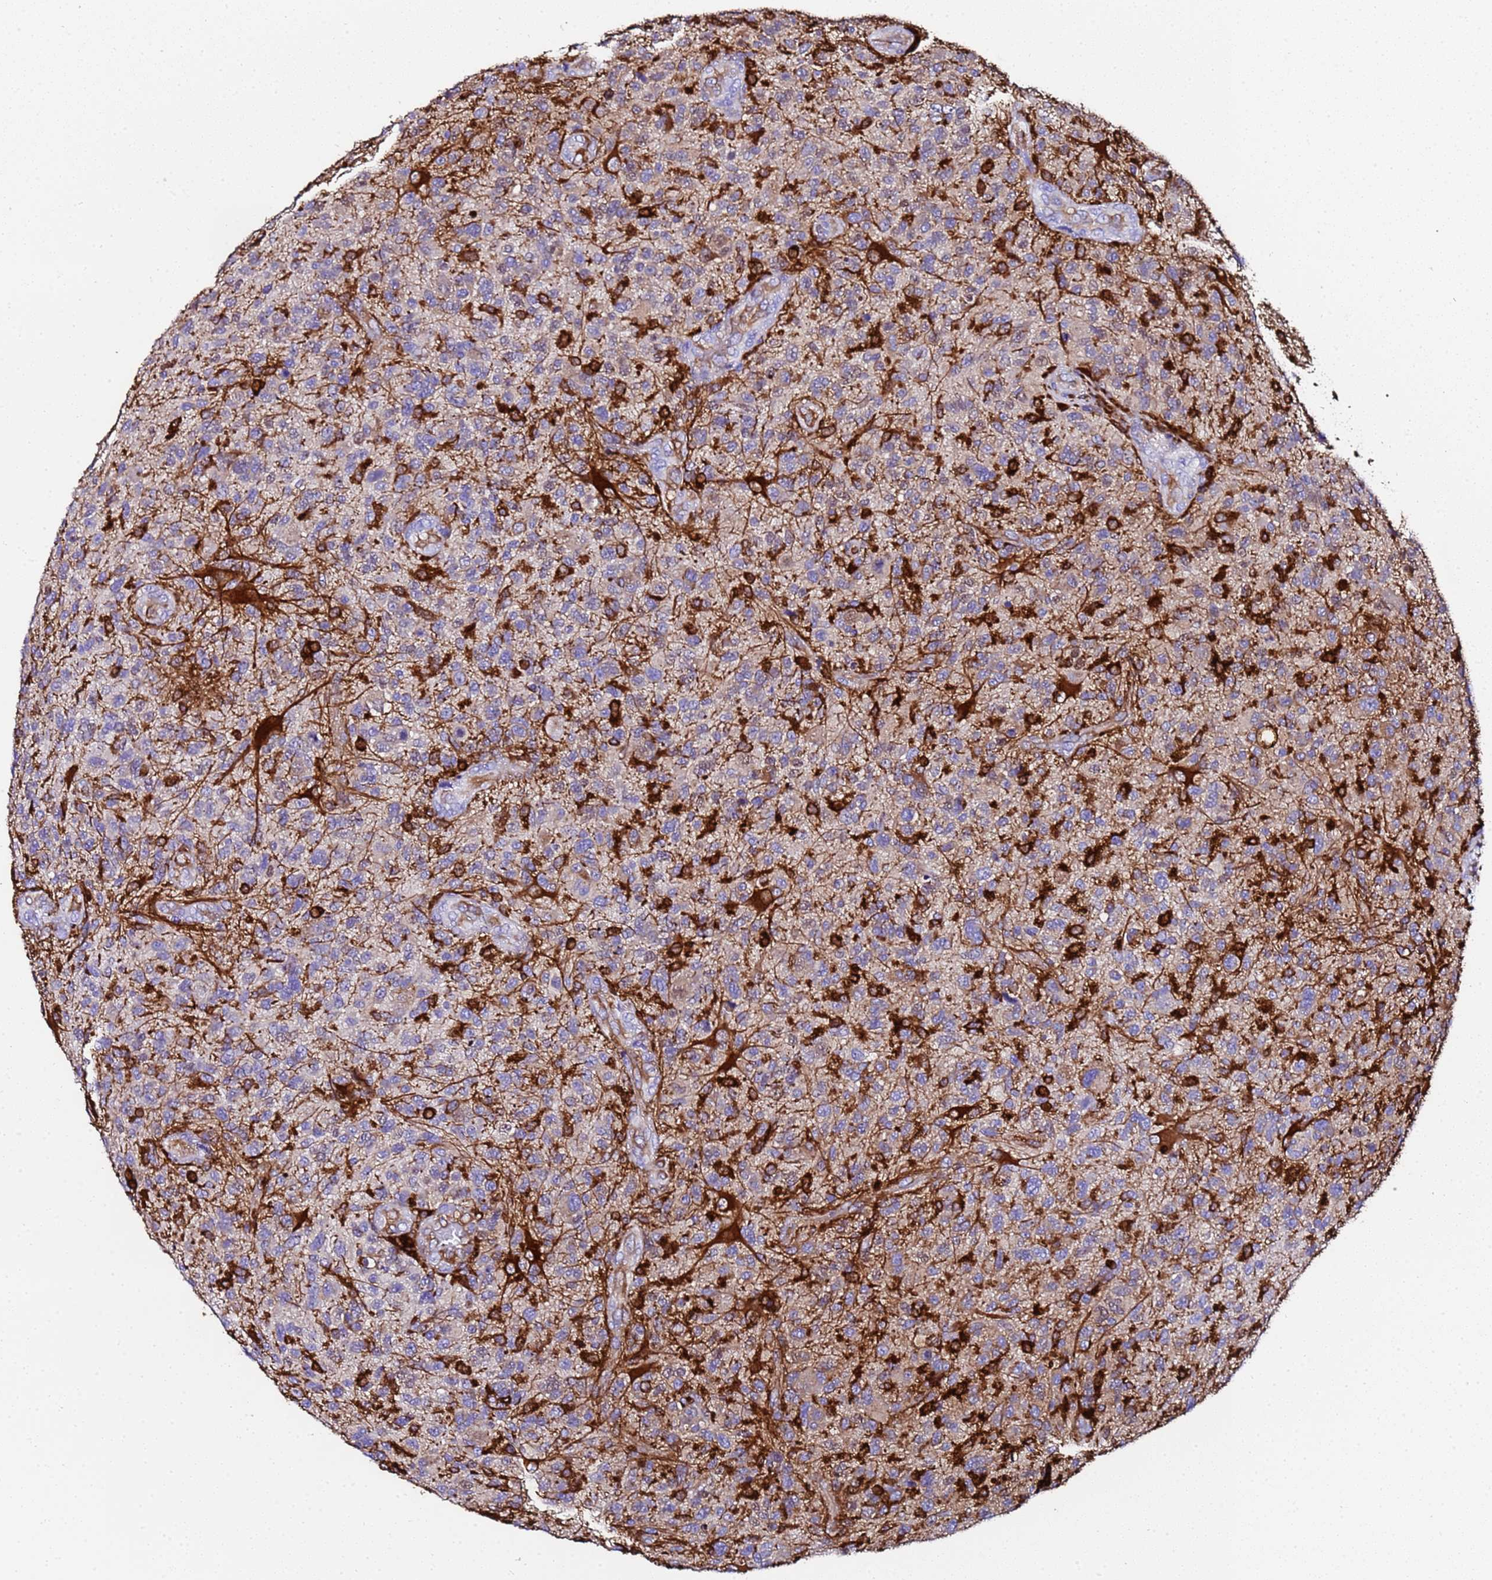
{"staining": {"intensity": "strong", "quantity": "25%-75%", "location": "cytoplasmic/membranous"}, "tissue": "glioma", "cell_type": "Tumor cells", "image_type": "cancer", "snomed": [{"axis": "morphology", "description": "Glioma, malignant, High grade"}, {"axis": "topography", "description": "Brain"}], "caption": "Immunohistochemical staining of human malignant high-grade glioma shows high levels of strong cytoplasmic/membranous staining in about 25%-75% of tumor cells.", "gene": "FTL", "patient": {"sex": "male", "age": 47}}